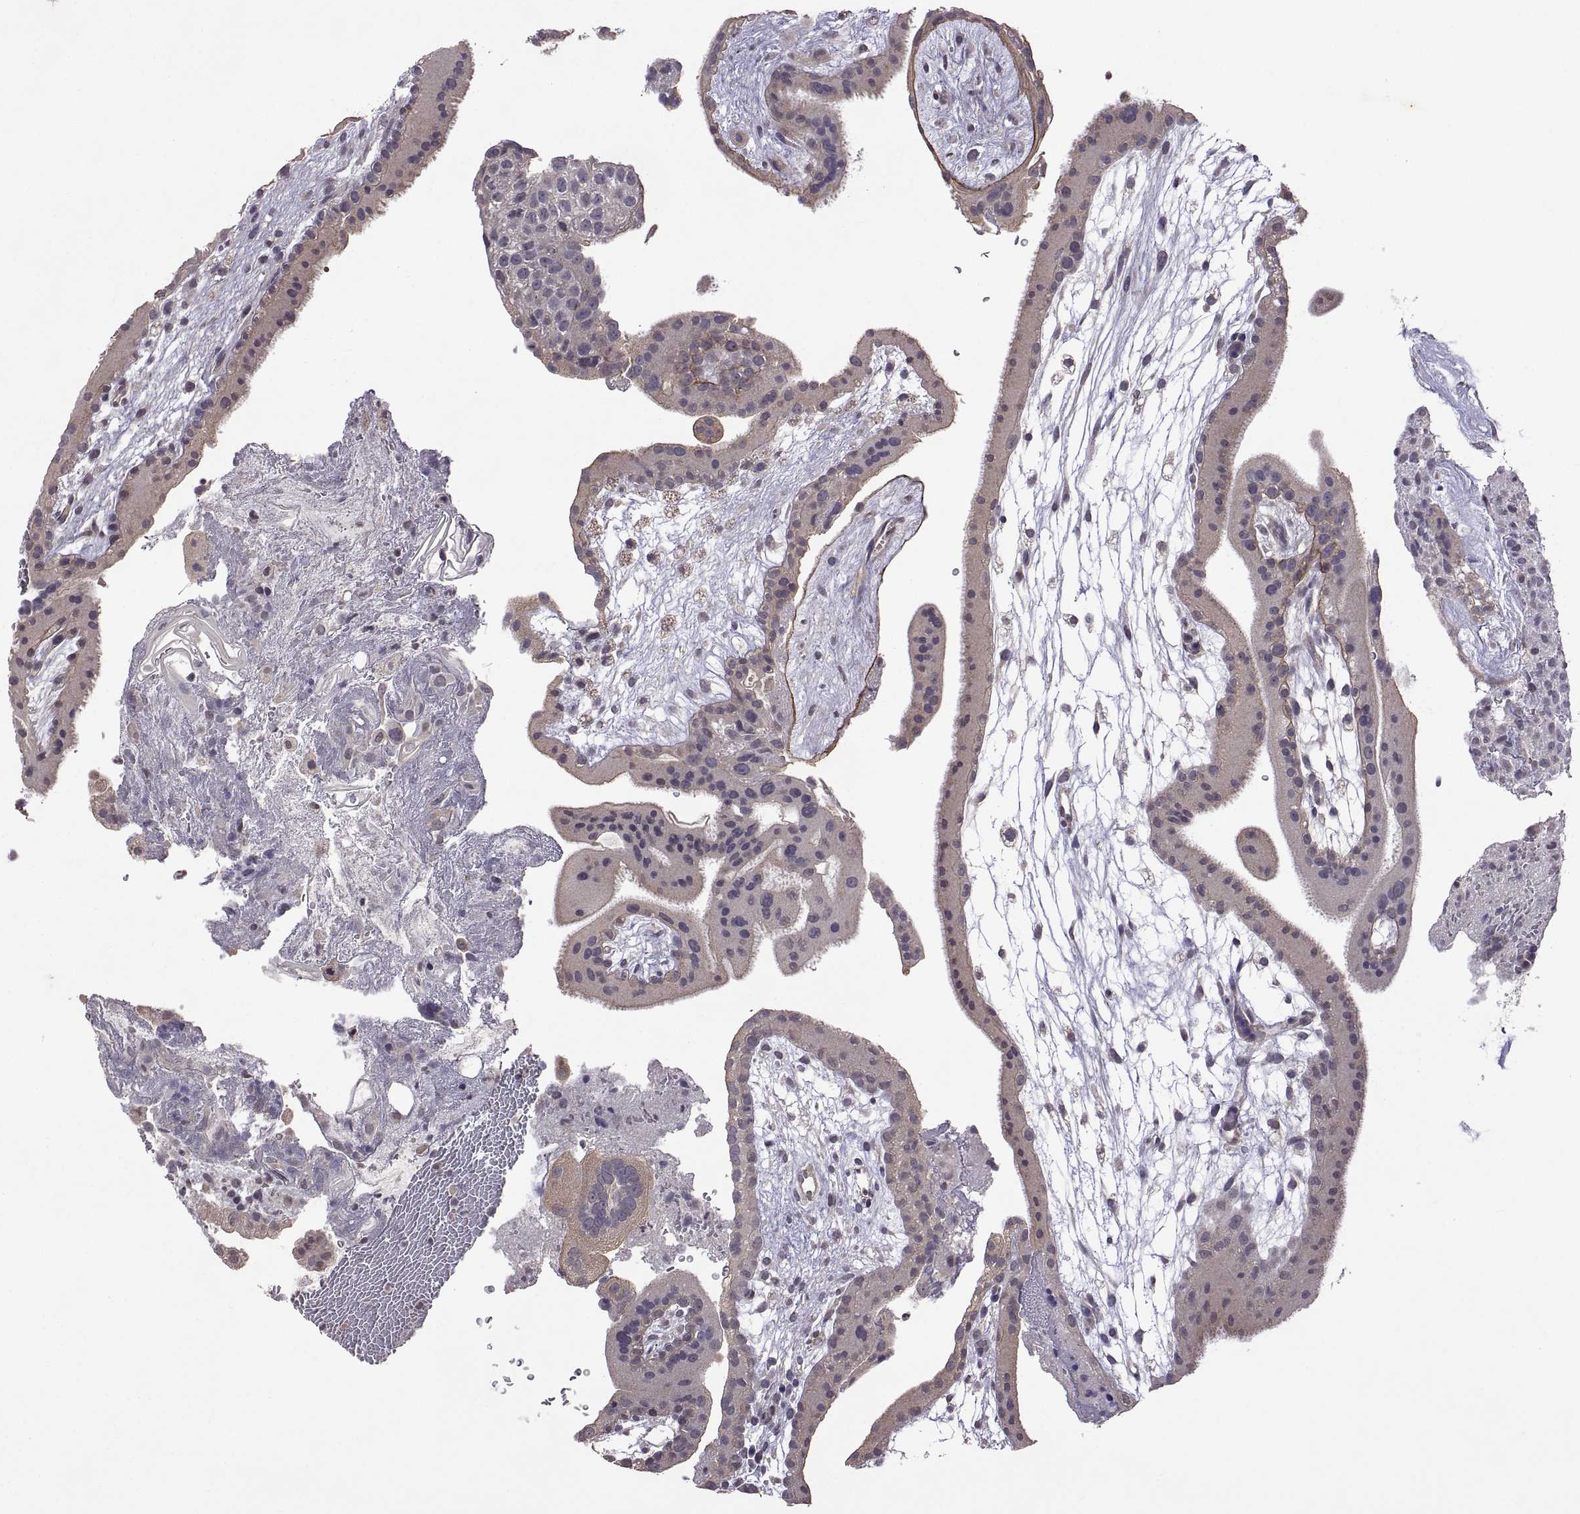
{"staining": {"intensity": "negative", "quantity": "none", "location": "none"}, "tissue": "placenta", "cell_type": "Decidual cells", "image_type": "normal", "snomed": [{"axis": "morphology", "description": "Normal tissue, NOS"}, {"axis": "topography", "description": "Placenta"}], "caption": "Immunohistochemical staining of normal human placenta reveals no significant positivity in decidual cells.", "gene": "LAMA1", "patient": {"sex": "female", "age": 19}}